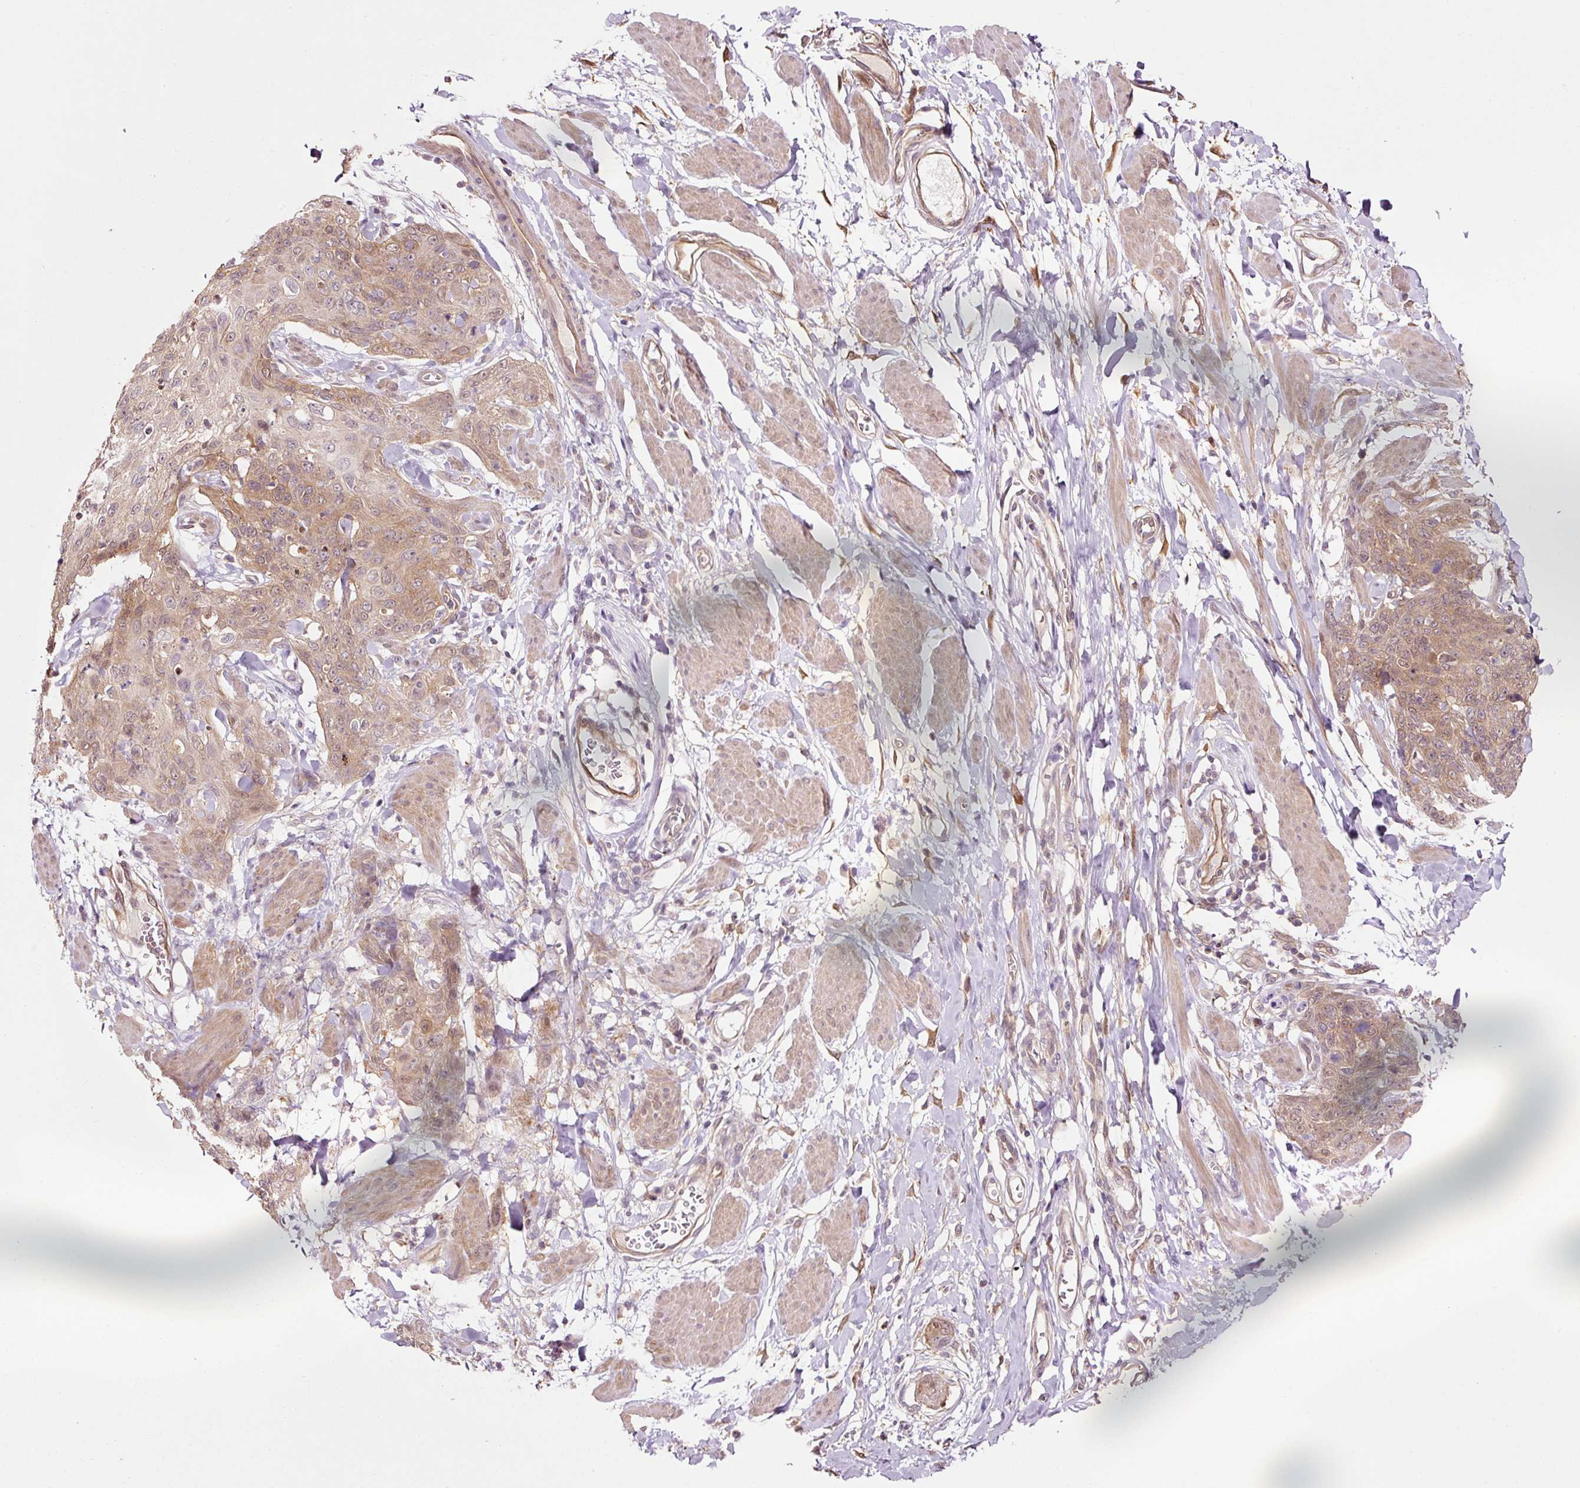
{"staining": {"intensity": "moderate", "quantity": "25%-75%", "location": "cytoplasmic/membranous,nuclear"}, "tissue": "skin cancer", "cell_type": "Tumor cells", "image_type": "cancer", "snomed": [{"axis": "morphology", "description": "Squamous cell carcinoma, NOS"}, {"axis": "topography", "description": "Skin"}, {"axis": "topography", "description": "Vulva"}], "caption": "DAB (3,3'-diaminobenzidine) immunohistochemical staining of skin squamous cell carcinoma shows moderate cytoplasmic/membranous and nuclear protein expression in approximately 25%-75% of tumor cells.", "gene": "FBXL14", "patient": {"sex": "female", "age": 85}}